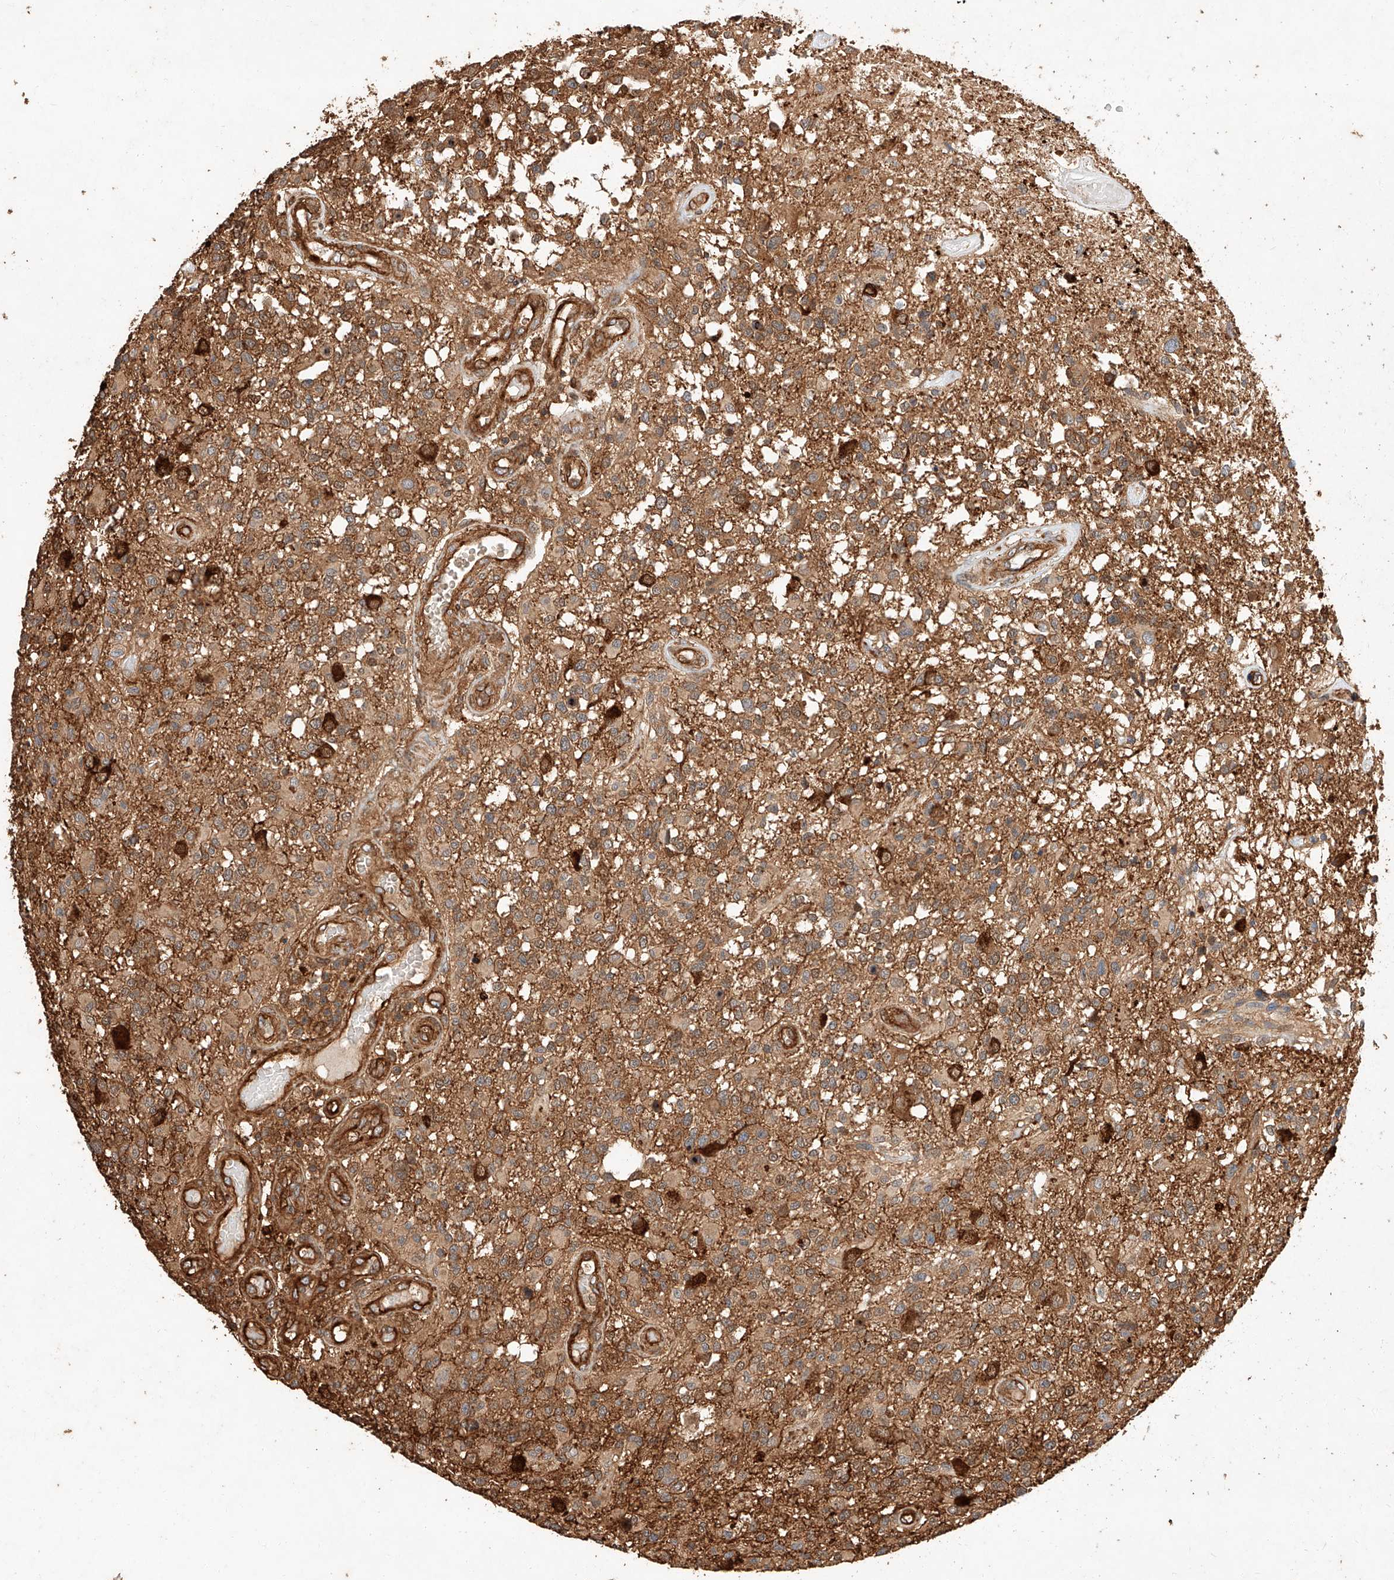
{"staining": {"intensity": "moderate", "quantity": ">75%", "location": "cytoplasmic/membranous"}, "tissue": "glioma", "cell_type": "Tumor cells", "image_type": "cancer", "snomed": [{"axis": "morphology", "description": "Glioma, malignant, High grade"}, {"axis": "morphology", "description": "Glioblastoma, NOS"}, {"axis": "topography", "description": "Brain"}], "caption": "Moderate cytoplasmic/membranous protein staining is present in approximately >75% of tumor cells in glioma.", "gene": "GHDC", "patient": {"sex": "male", "age": 60}}